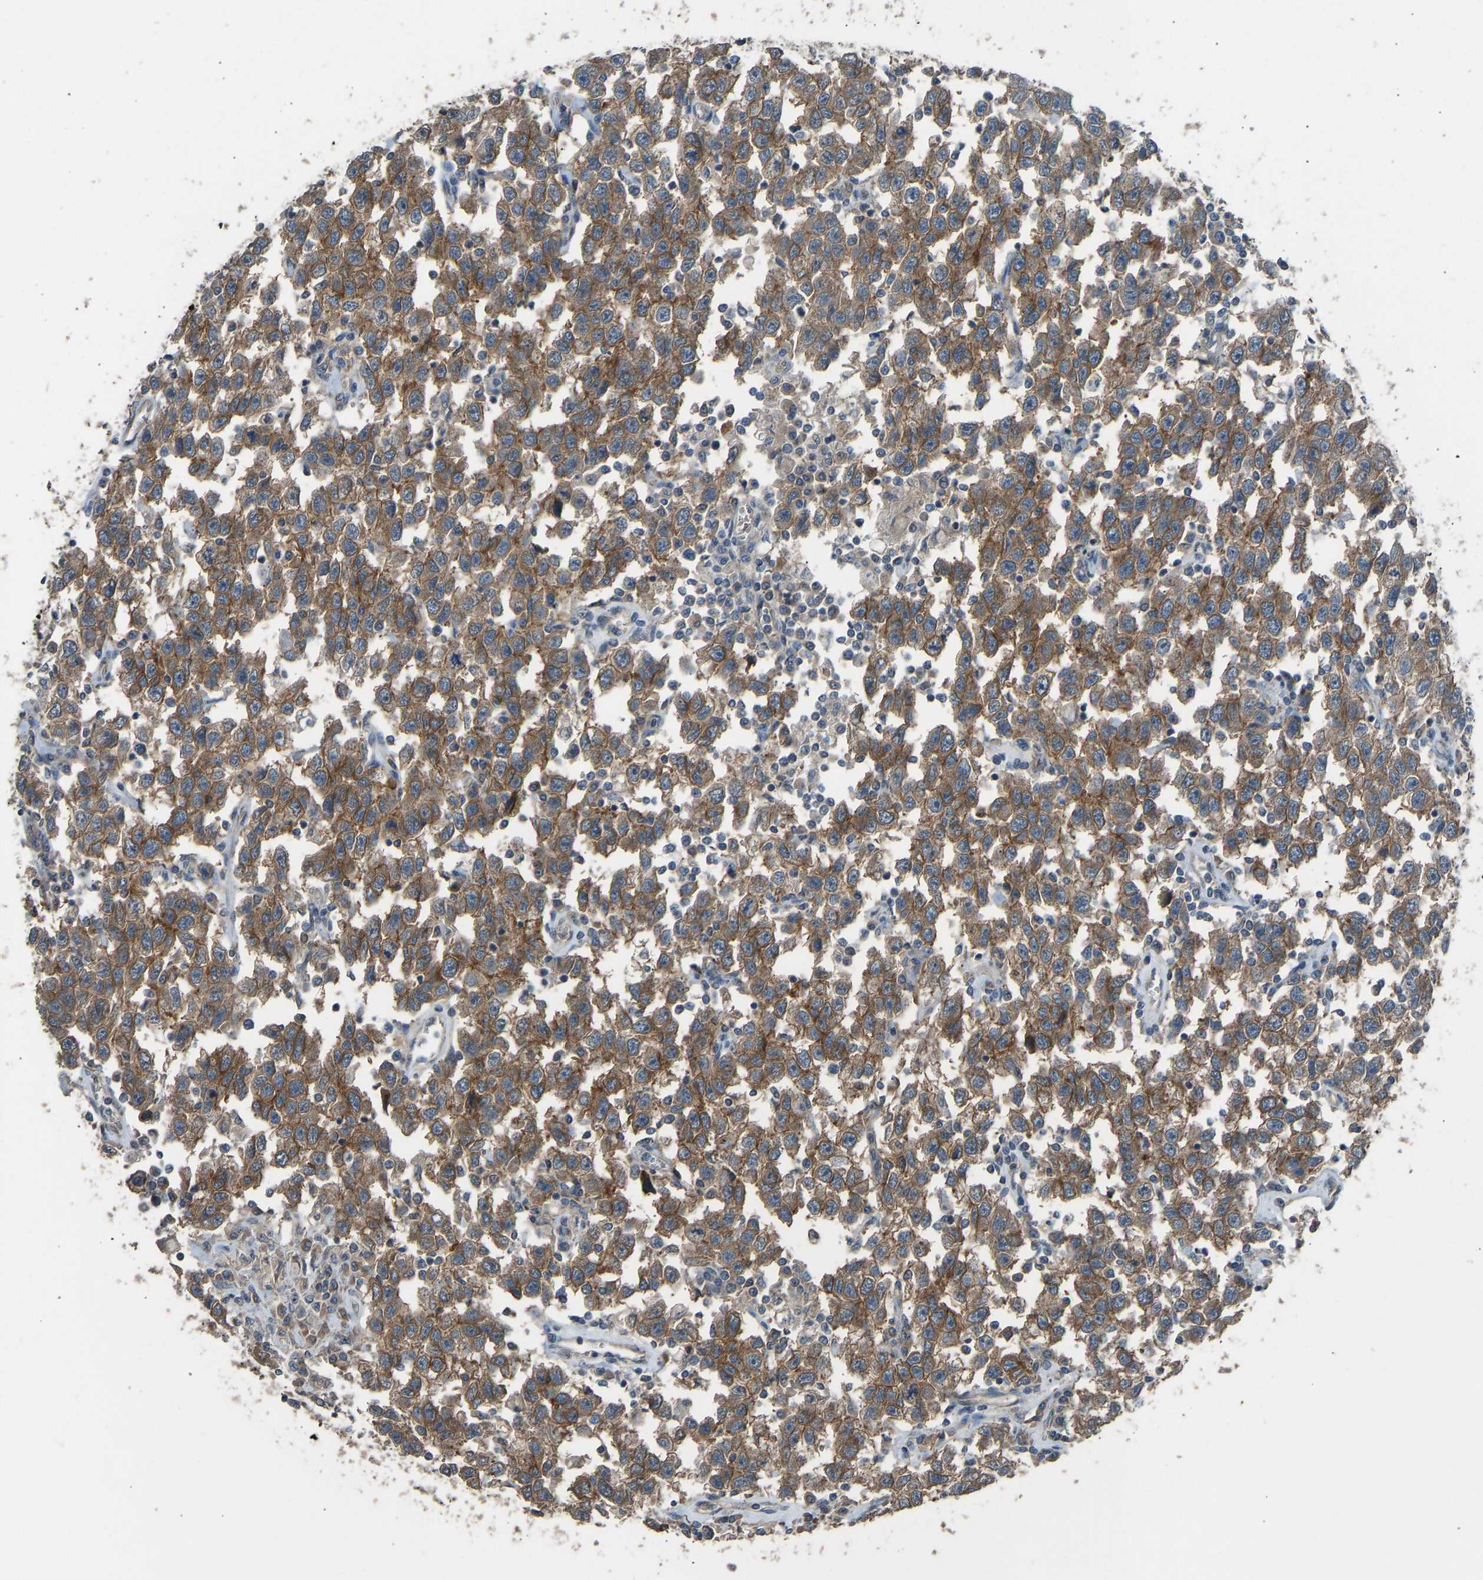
{"staining": {"intensity": "moderate", "quantity": ">75%", "location": "cytoplasmic/membranous"}, "tissue": "testis cancer", "cell_type": "Tumor cells", "image_type": "cancer", "snomed": [{"axis": "morphology", "description": "Seminoma, NOS"}, {"axis": "topography", "description": "Testis"}], "caption": "A high-resolution photomicrograph shows immunohistochemistry (IHC) staining of testis cancer, which shows moderate cytoplasmic/membranous staining in about >75% of tumor cells. Ihc stains the protein of interest in brown and the nuclei are stained blue.", "gene": "SLC43A1", "patient": {"sex": "male", "age": 41}}